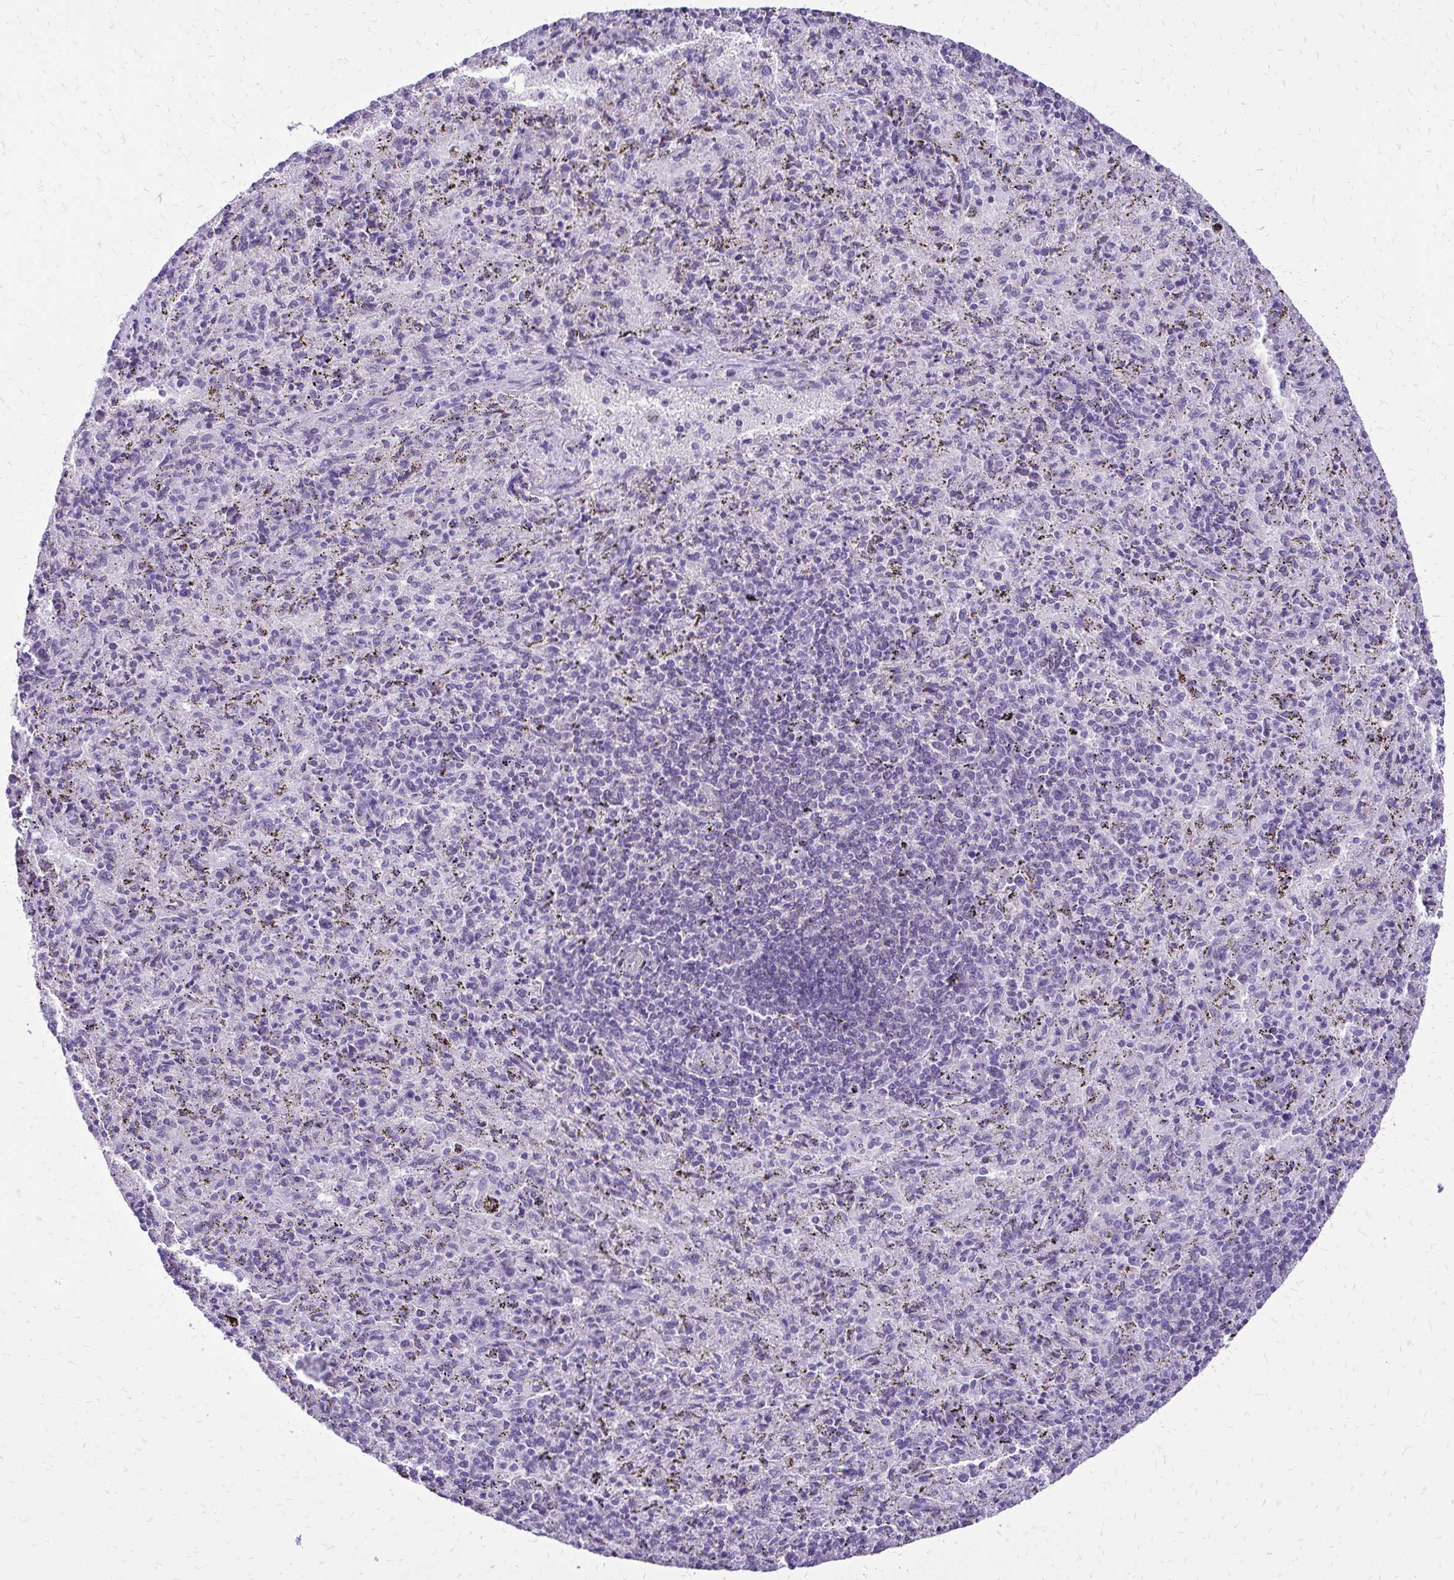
{"staining": {"intensity": "negative", "quantity": "none", "location": "none"}, "tissue": "spleen", "cell_type": "Cells in red pulp", "image_type": "normal", "snomed": [{"axis": "morphology", "description": "Normal tissue, NOS"}, {"axis": "topography", "description": "Spleen"}], "caption": "Immunohistochemistry of benign spleen reveals no staining in cells in red pulp. Brightfield microscopy of IHC stained with DAB (brown) and hematoxylin (blue), captured at high magnification.", "gene": "SLC32A1", "patient": {"sex": "male", "age": 57}}